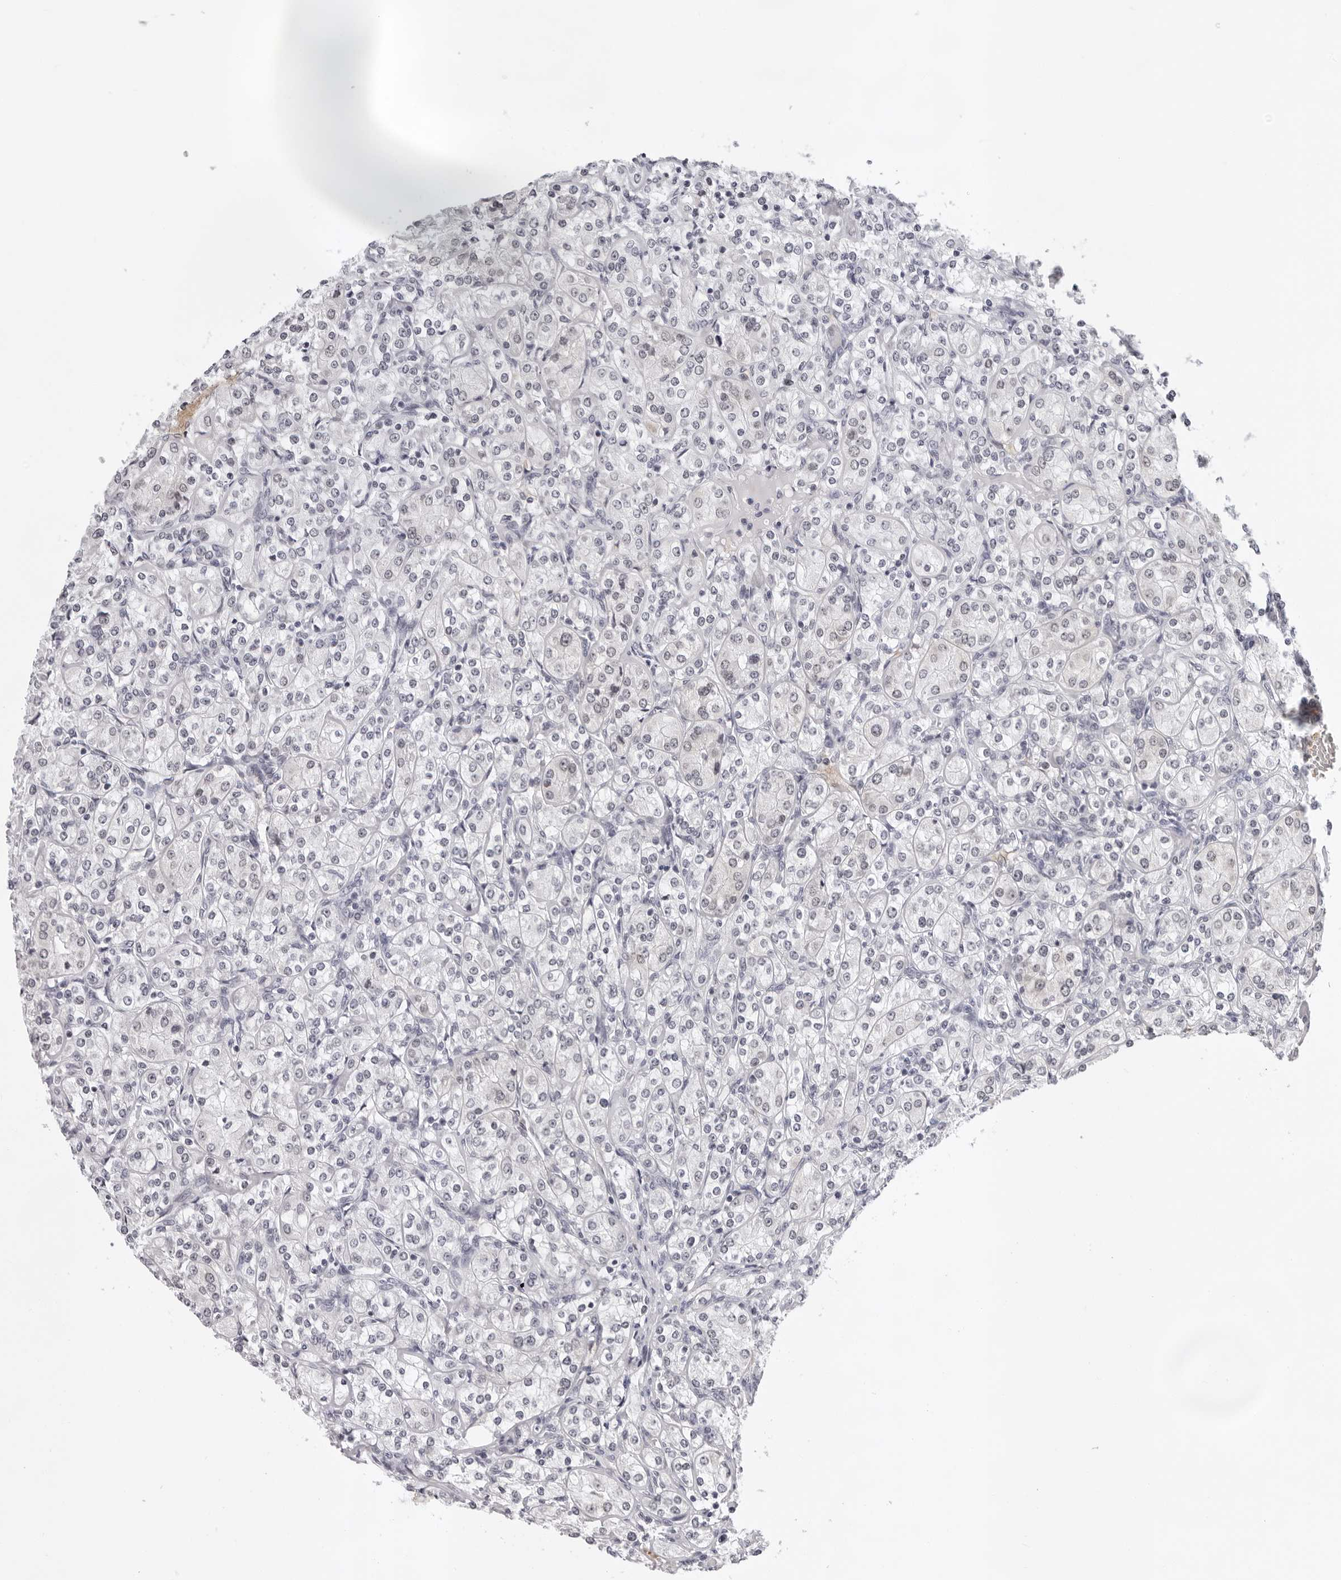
{"staining": {"intensity": "negative", "quantity": "none", "location": "none"}, "tissue": "renal cancer", "cell_type": "Tumor cells", "image_type": "cancer", "snomed": [{"axis": "morphology", "description": "Adenocarcinoma, NOS"}, {"axis": "topography", "description": "Kidney"}], "caption": "Tumor cells show no significant staining in adenocarcinoma (renal).", "gene": "USP1", "patient": {"sex": "male", "age": 77}}